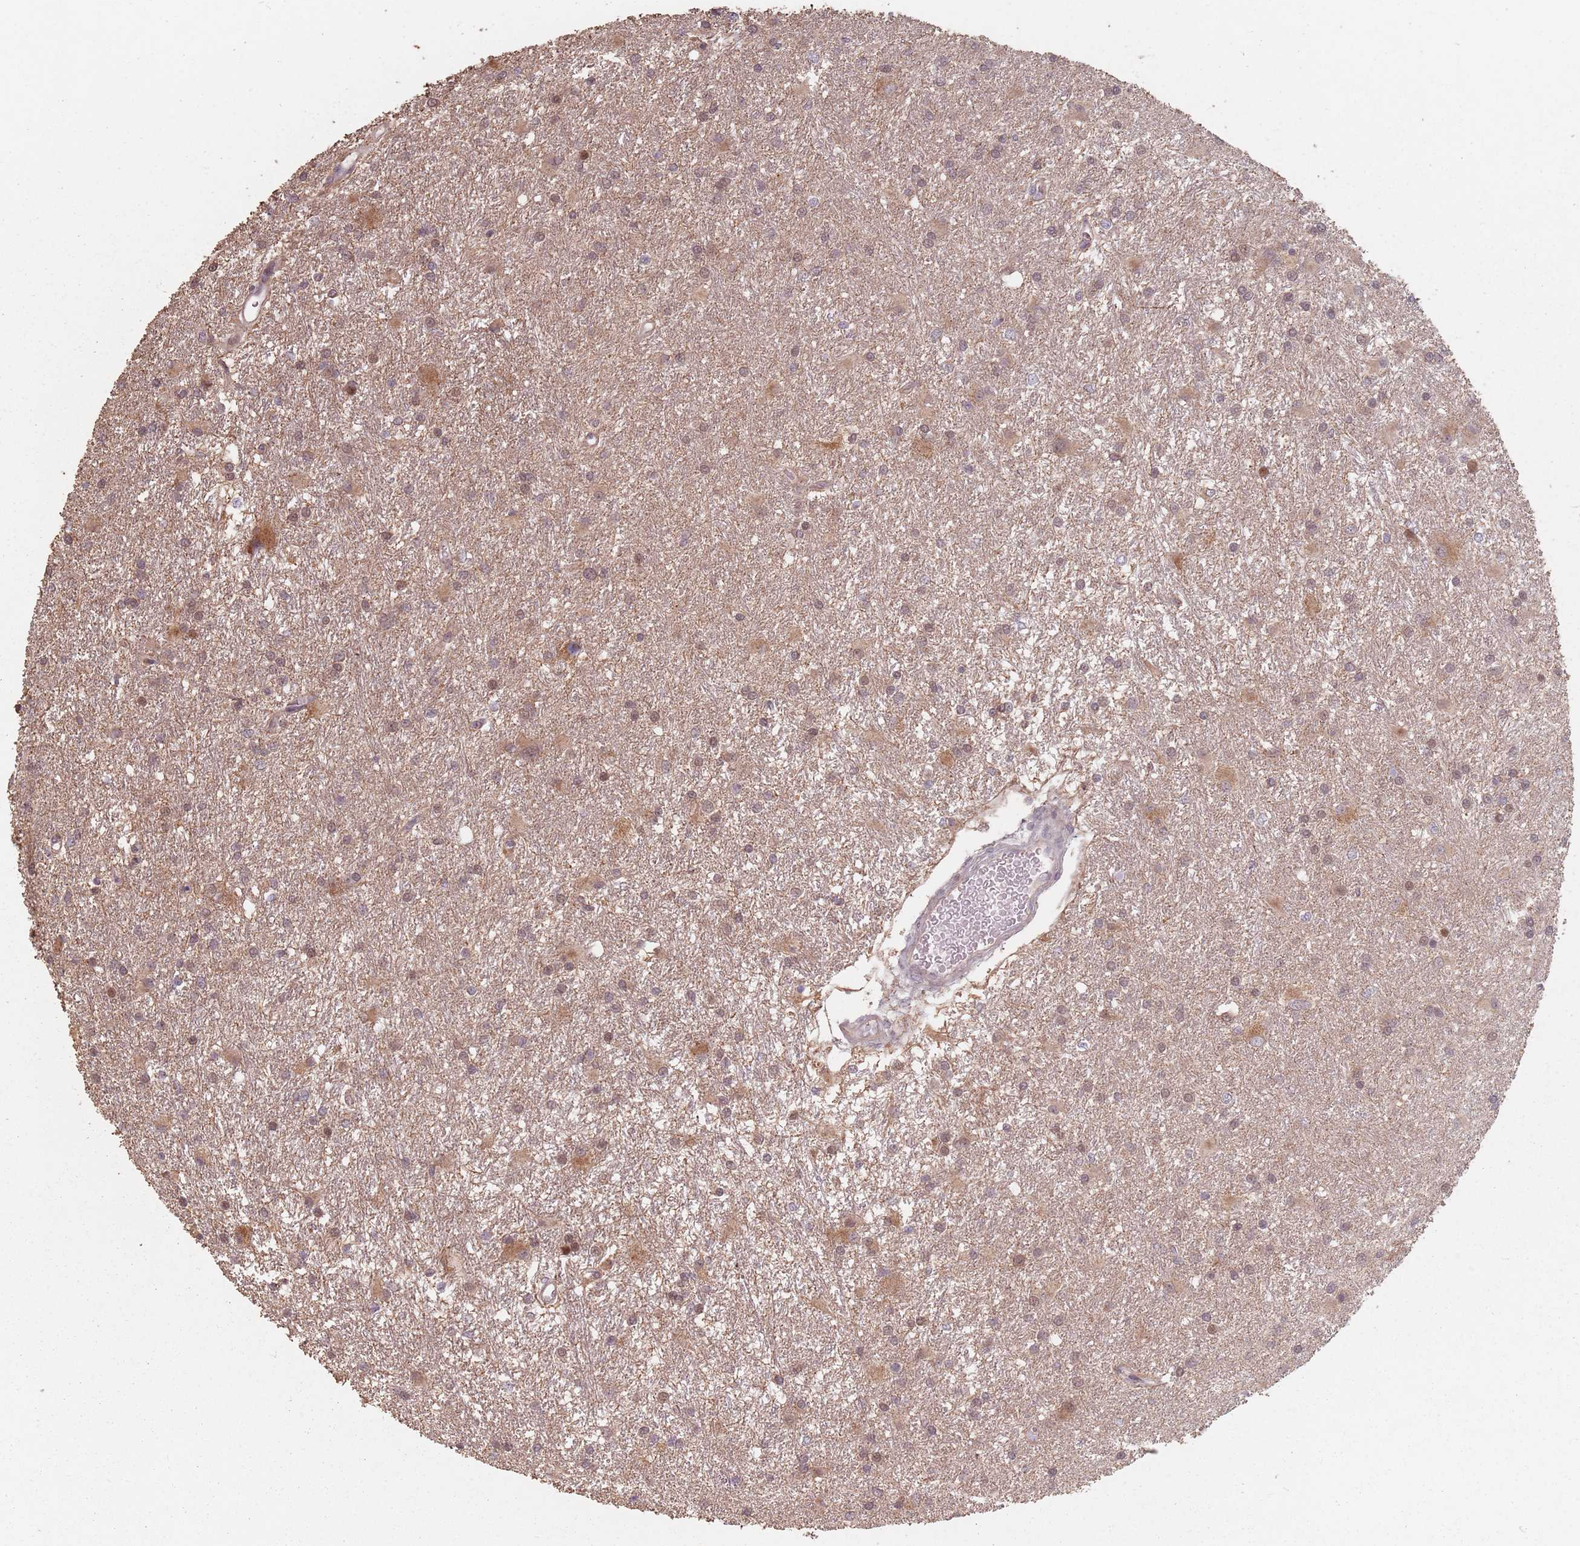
{"staining": {"intensity": "weak", "quantity": ">75%", "location": "cytoplasmic/membranous,nuclear"}, "tissue": "glioma", "cell_type": "Tumor cells", "image_type": "cancer", "snomed": [{"axis": "morphology", "description": "Glioma, malignant, High grade"}, {"axis": "topography", "description": "Brain"}], "caption": "A brown stain labels weak cytoplasmic/membranous and nuclear staining of a protein in glioma tumor cells.", "gene": "VPS52", "patient": {"sex": "female", "age": 50}}